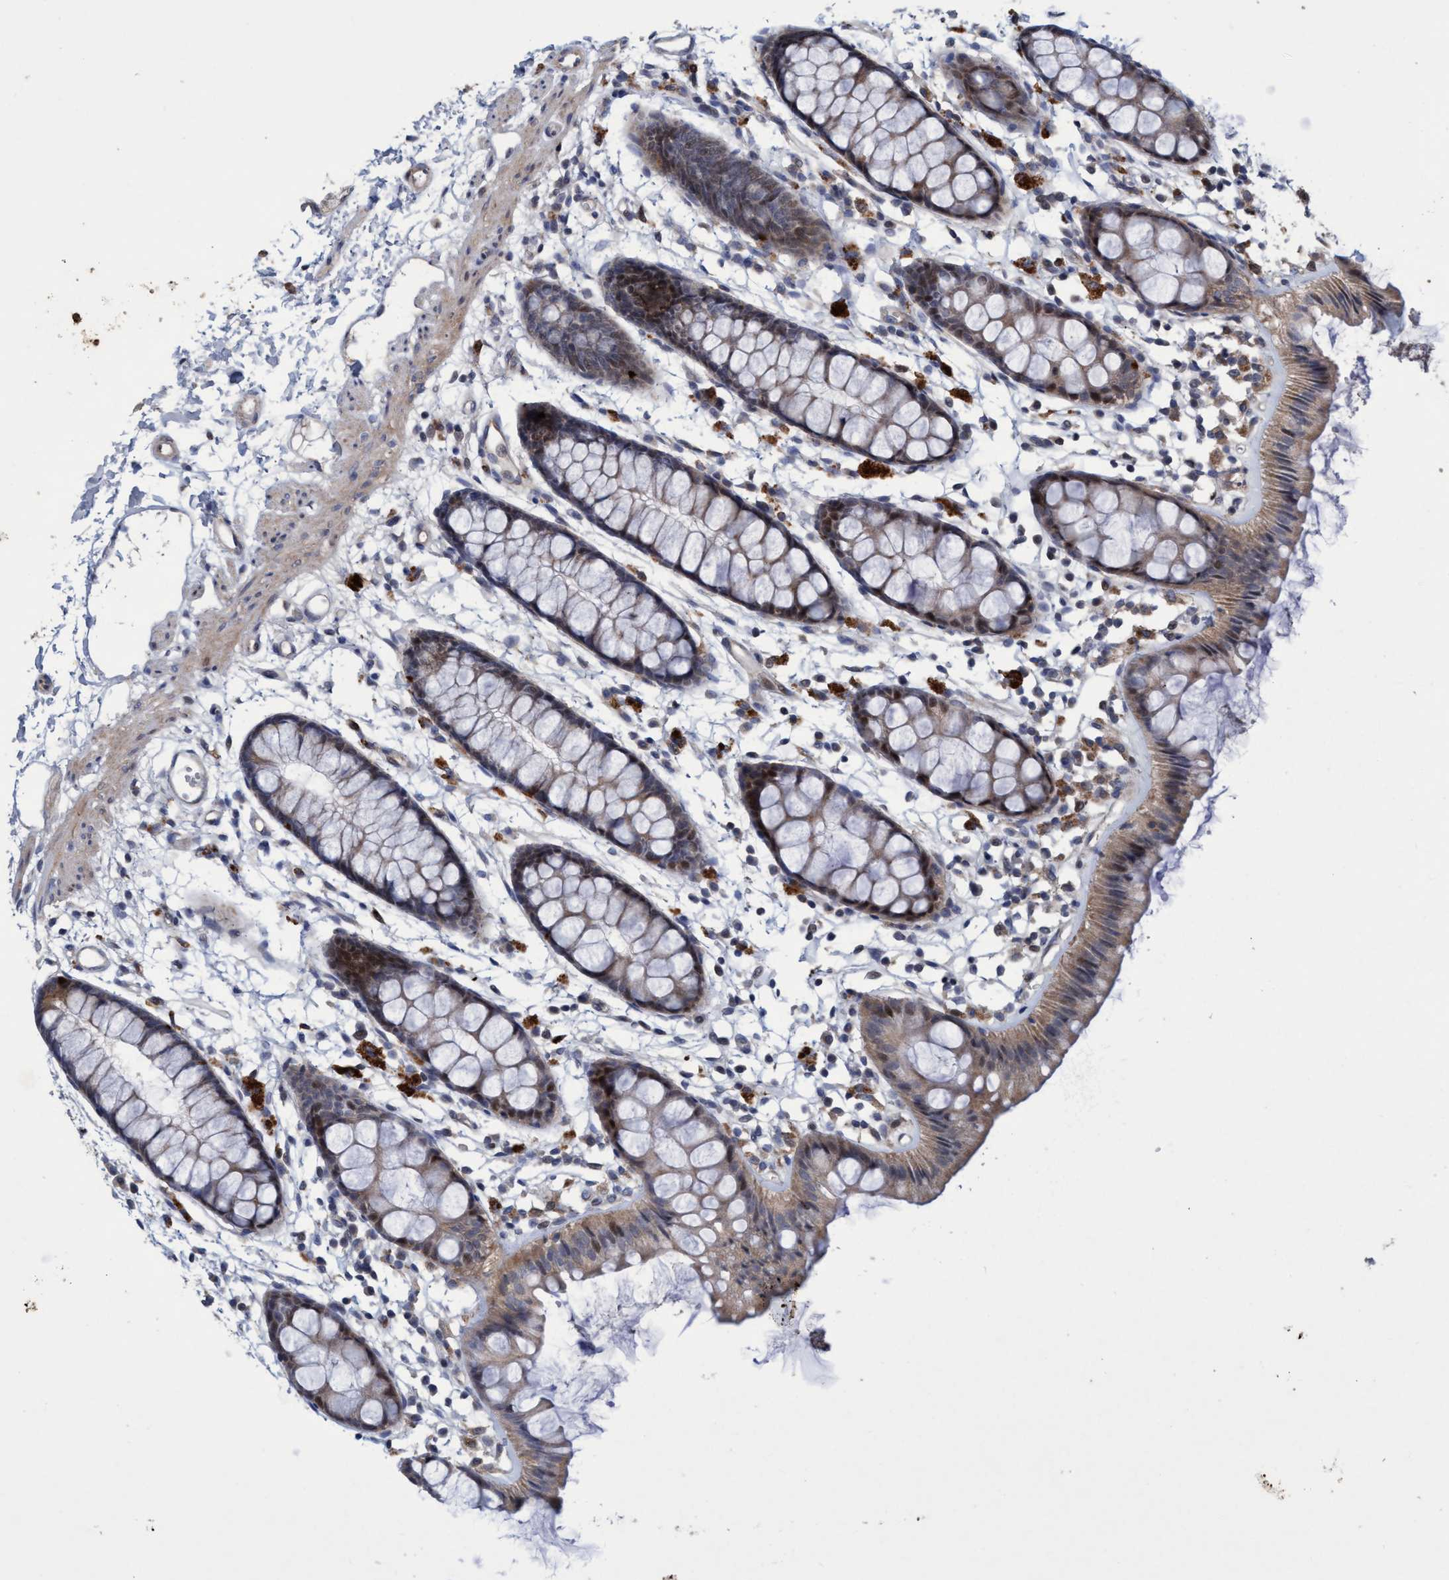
{"staining": {"intensity": "weak", "quantity": ">75%", "location": "cytoplasmic/membranous,nuclear"}, "tissue": "rectum", "cell_type": "Glandular cells", "image_type": "normal", "snomed": [{"axis": "morphology", "description": "Normal tissue, NOS"}, {"axis": "topography", "description": "Rectum"}], "caption": "Protein staining displays weak cytoplasmic/membranous,nuclear staining in approximately >75% of glandular cells in unremarkable rectum.", "gene": "ZNF677", "patient": {"sex": "female", "age": 66}}